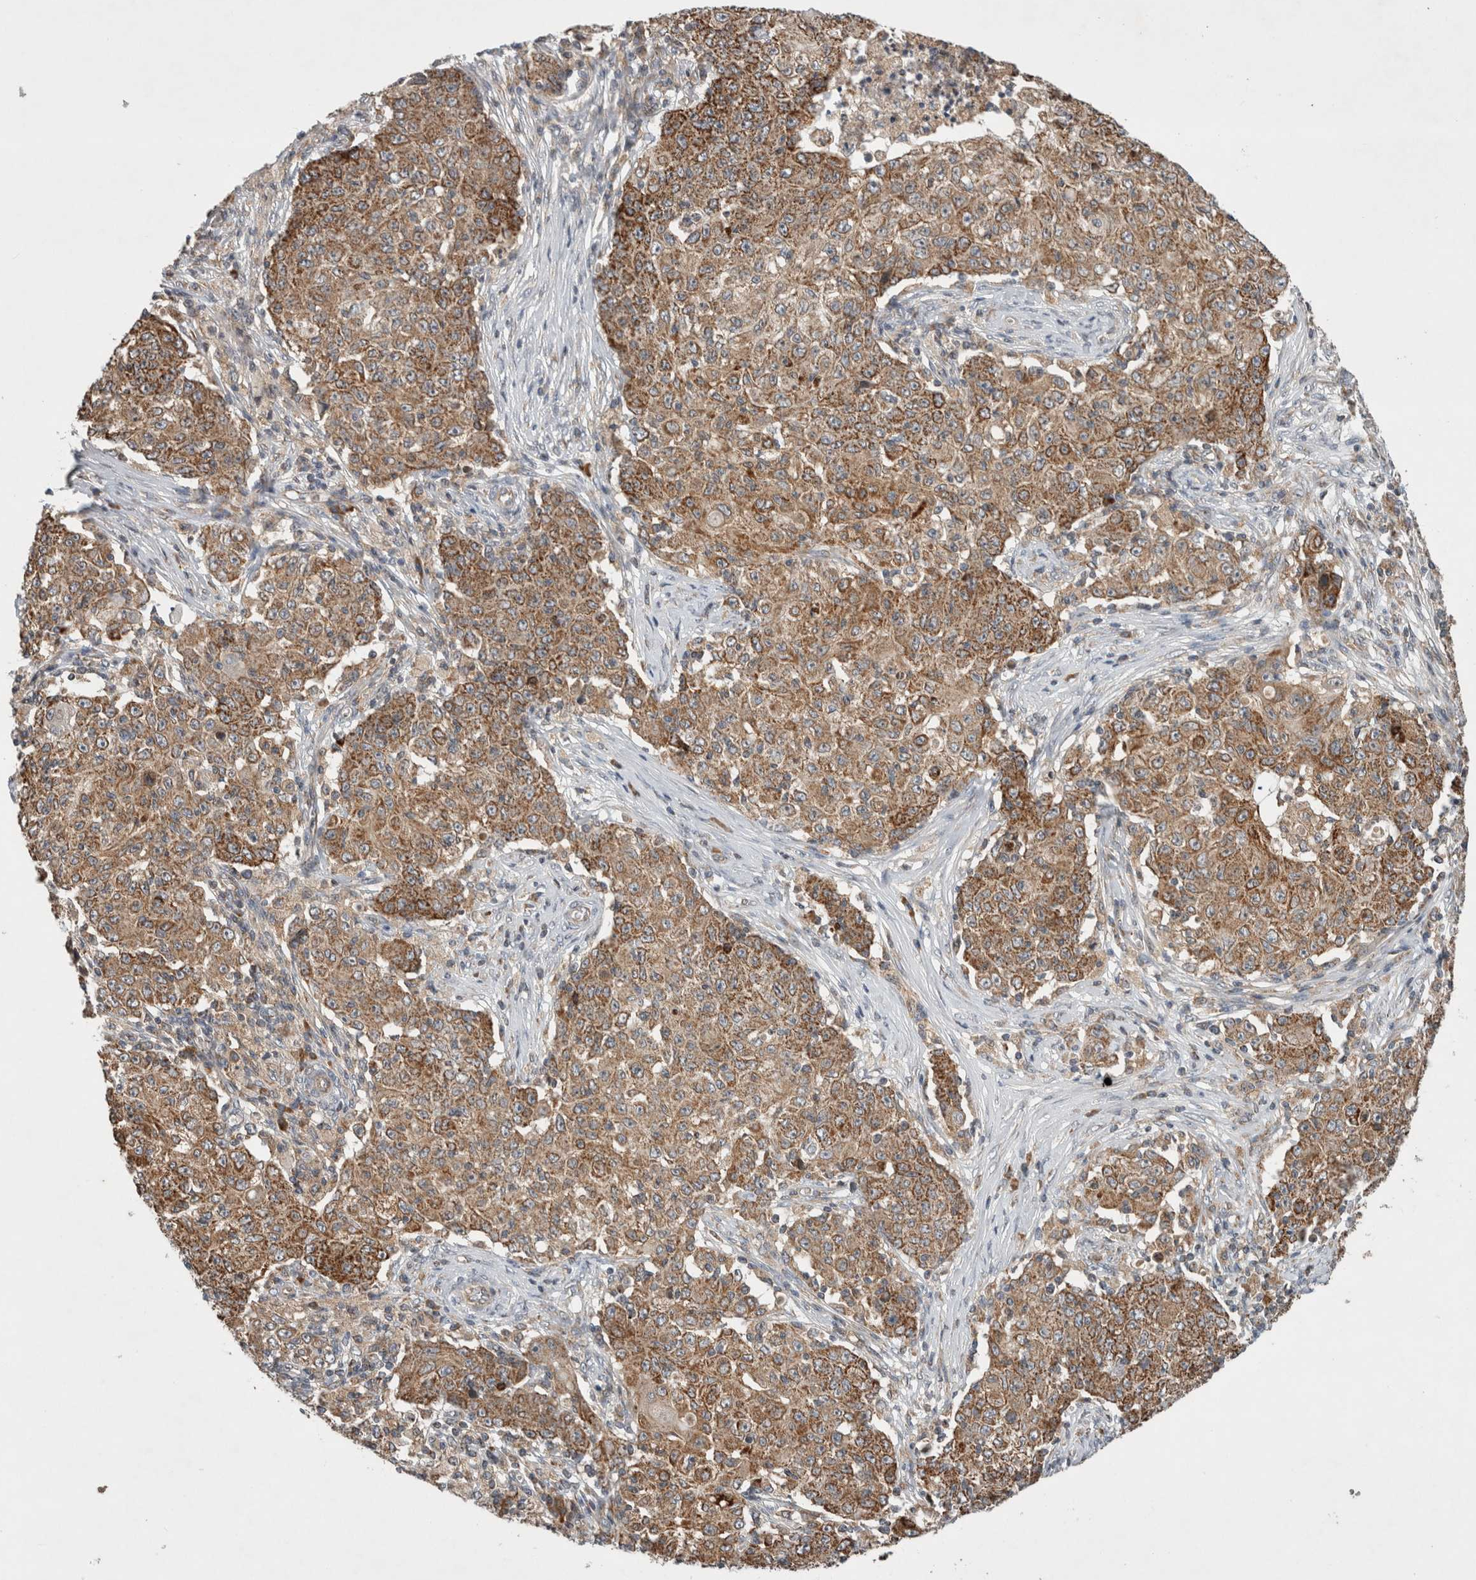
{"staining": {"intensity": "moderate", "quantity": ">75%", "location": "cytoplasmic/membranous"}, "tissue": "ovarian cancer", "cell_type": "Tumor cells", "image_type": "cancer", "snomed": [{"axis": "morphology", "description": "Carcinoma, endometroid"}, {"axis": "topography", "description": "Ovary"}], "caption": "Ovarian endometroid carcinoma stained with a brown dye demonstrates moderate cytoplasmic/membranous positive expression in about >75% of tumor cells.", "gene": "AMPD1", "patient": {"sex": "female", "age": 42}}